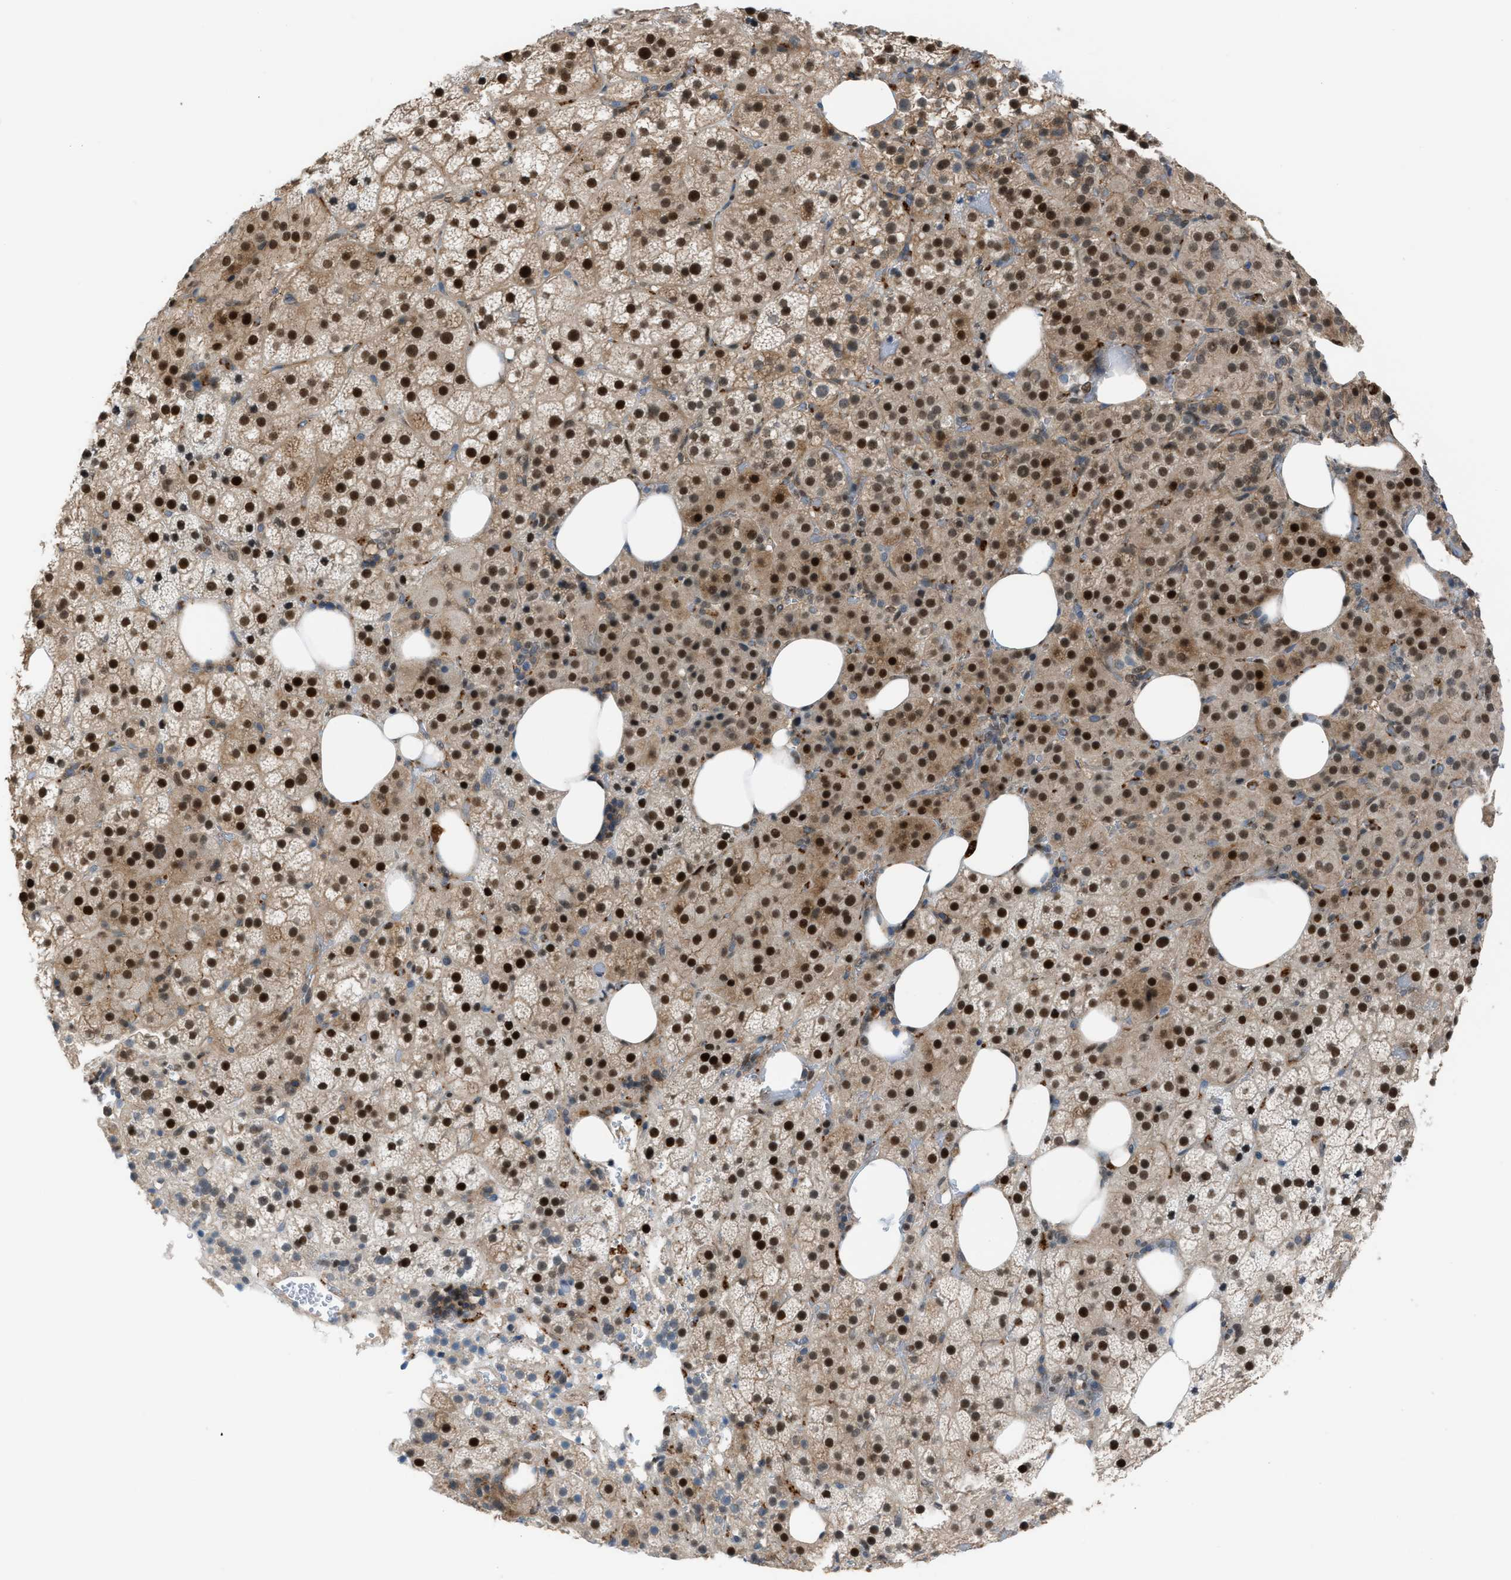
{"staining": {"intensity": "strong", "quantity": ">75%", "location": "cytoplasmic/membranous,nuclear"}, "tissue": "adrenal gland", "cell_type": "Glandular cells", "image_type": "normal", "snomed": [{"axis": "morphology", "description": "Normal tissue, NOS"}, {"axis": "topography", "description": "Adrenal gland"}], "caption": "Human adrenal gland stained for a protein (brown) displays strong cytoplasmic/membranous,nuclear positive expression in about >75% of glandular cells.", "gene": "CRTC1", "patient": {"sex": "female", "age": 59}}